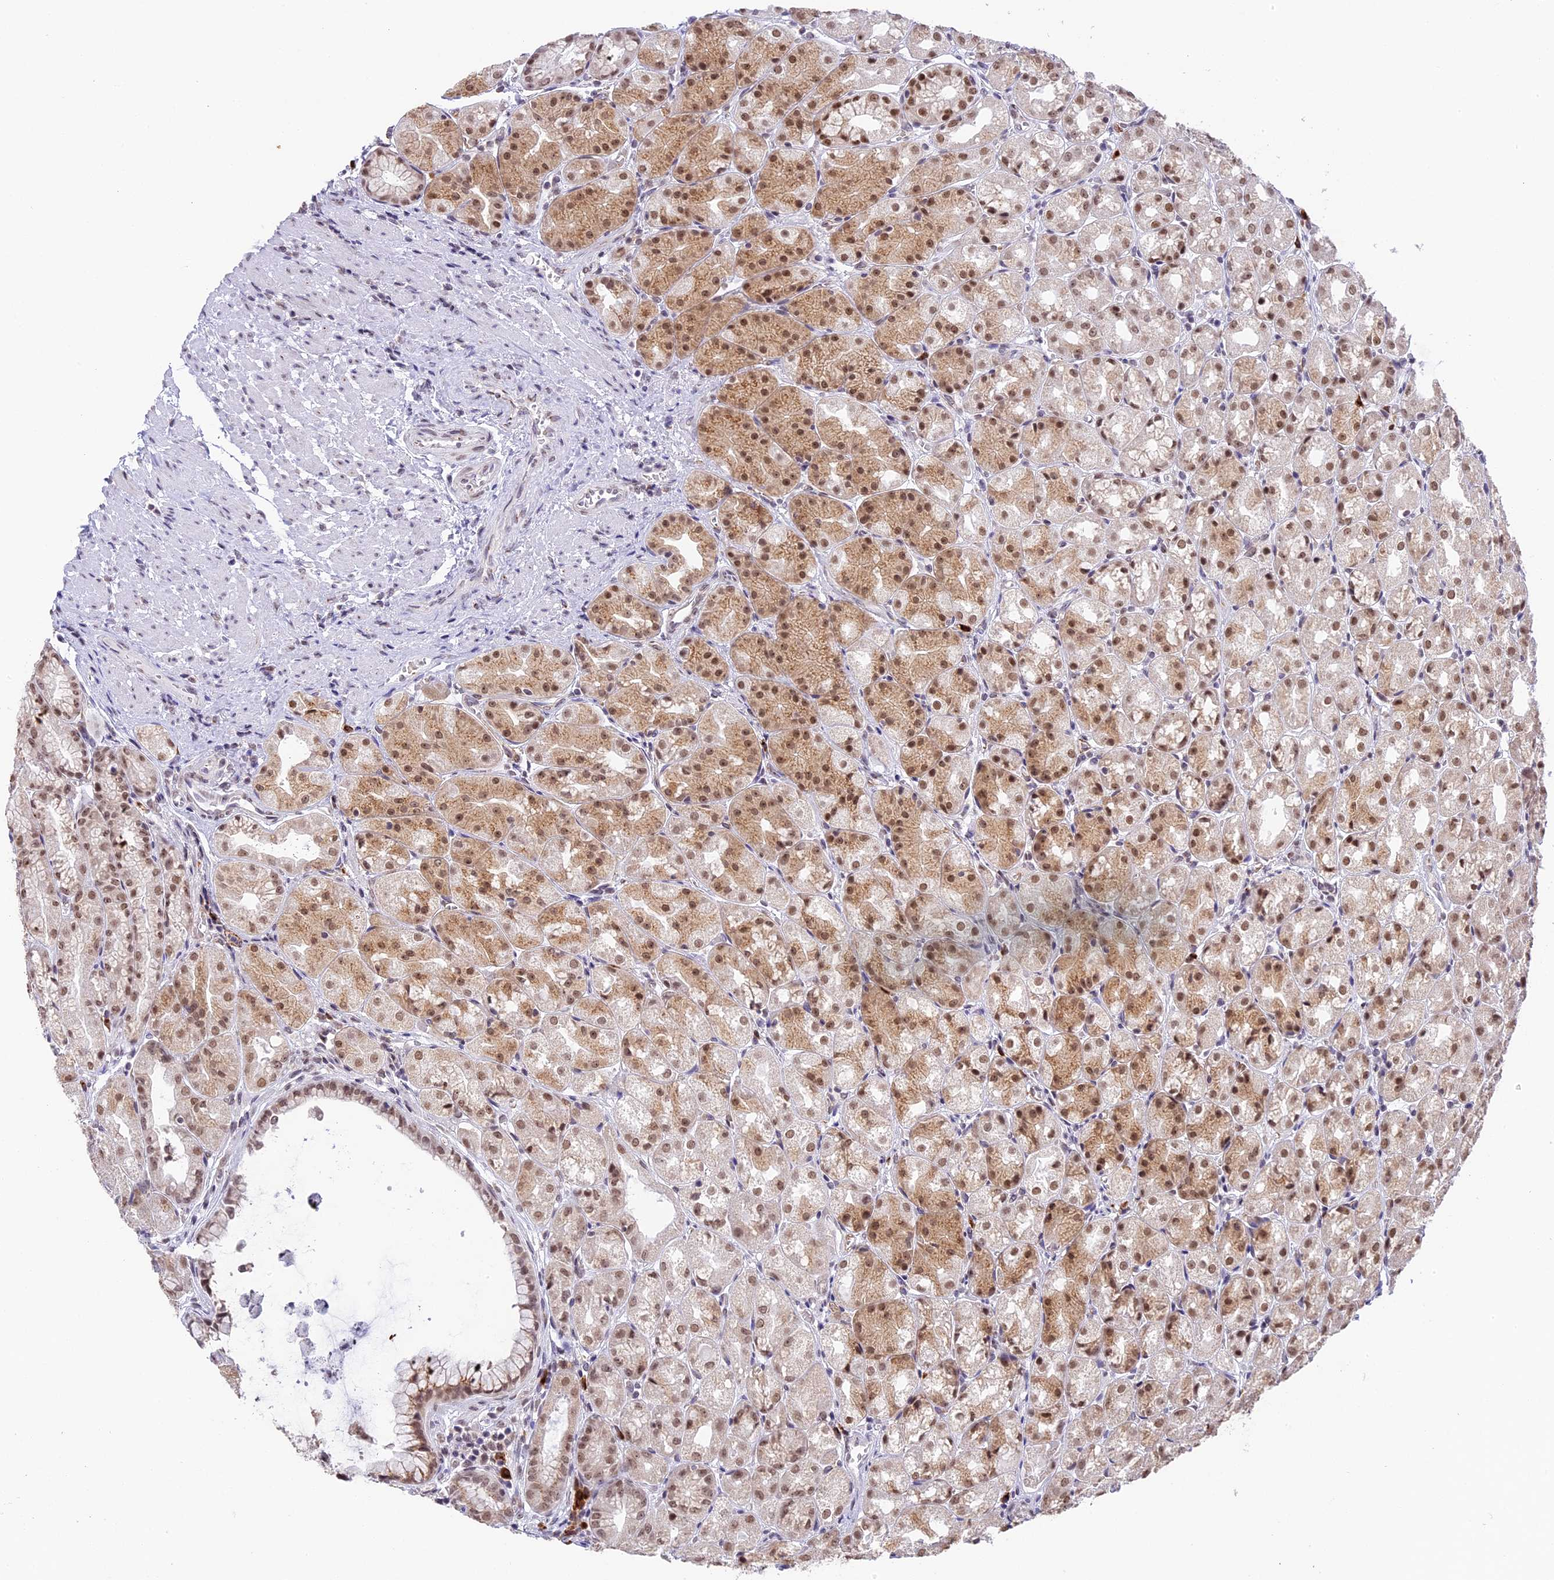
{"staining": {"intensity": "moderate", "quantity": ">75%", "location": "cytoplasmic/membranous,nuclear"}, "tissue": "stomach", "cell_type": "Glandular cells", "image_type": "normal", "snomed": [{"axis": "morphology", "description": "Normal tissue, NOS"}, {"axis": "topography", "description": "Stomach, upper"}], "caption": "A high-resolution photomicrograph shows immunohistochemistry staining of benign stomach, which reveals moderate cytoplasmic/membranous,nuclear staining in about >75% of glandular cells. (brown staining indicates protein expression, while blue staining denotes nuclei).", "gene": "HEATR5B", "patient": {"sex": "male", "age": 72}}